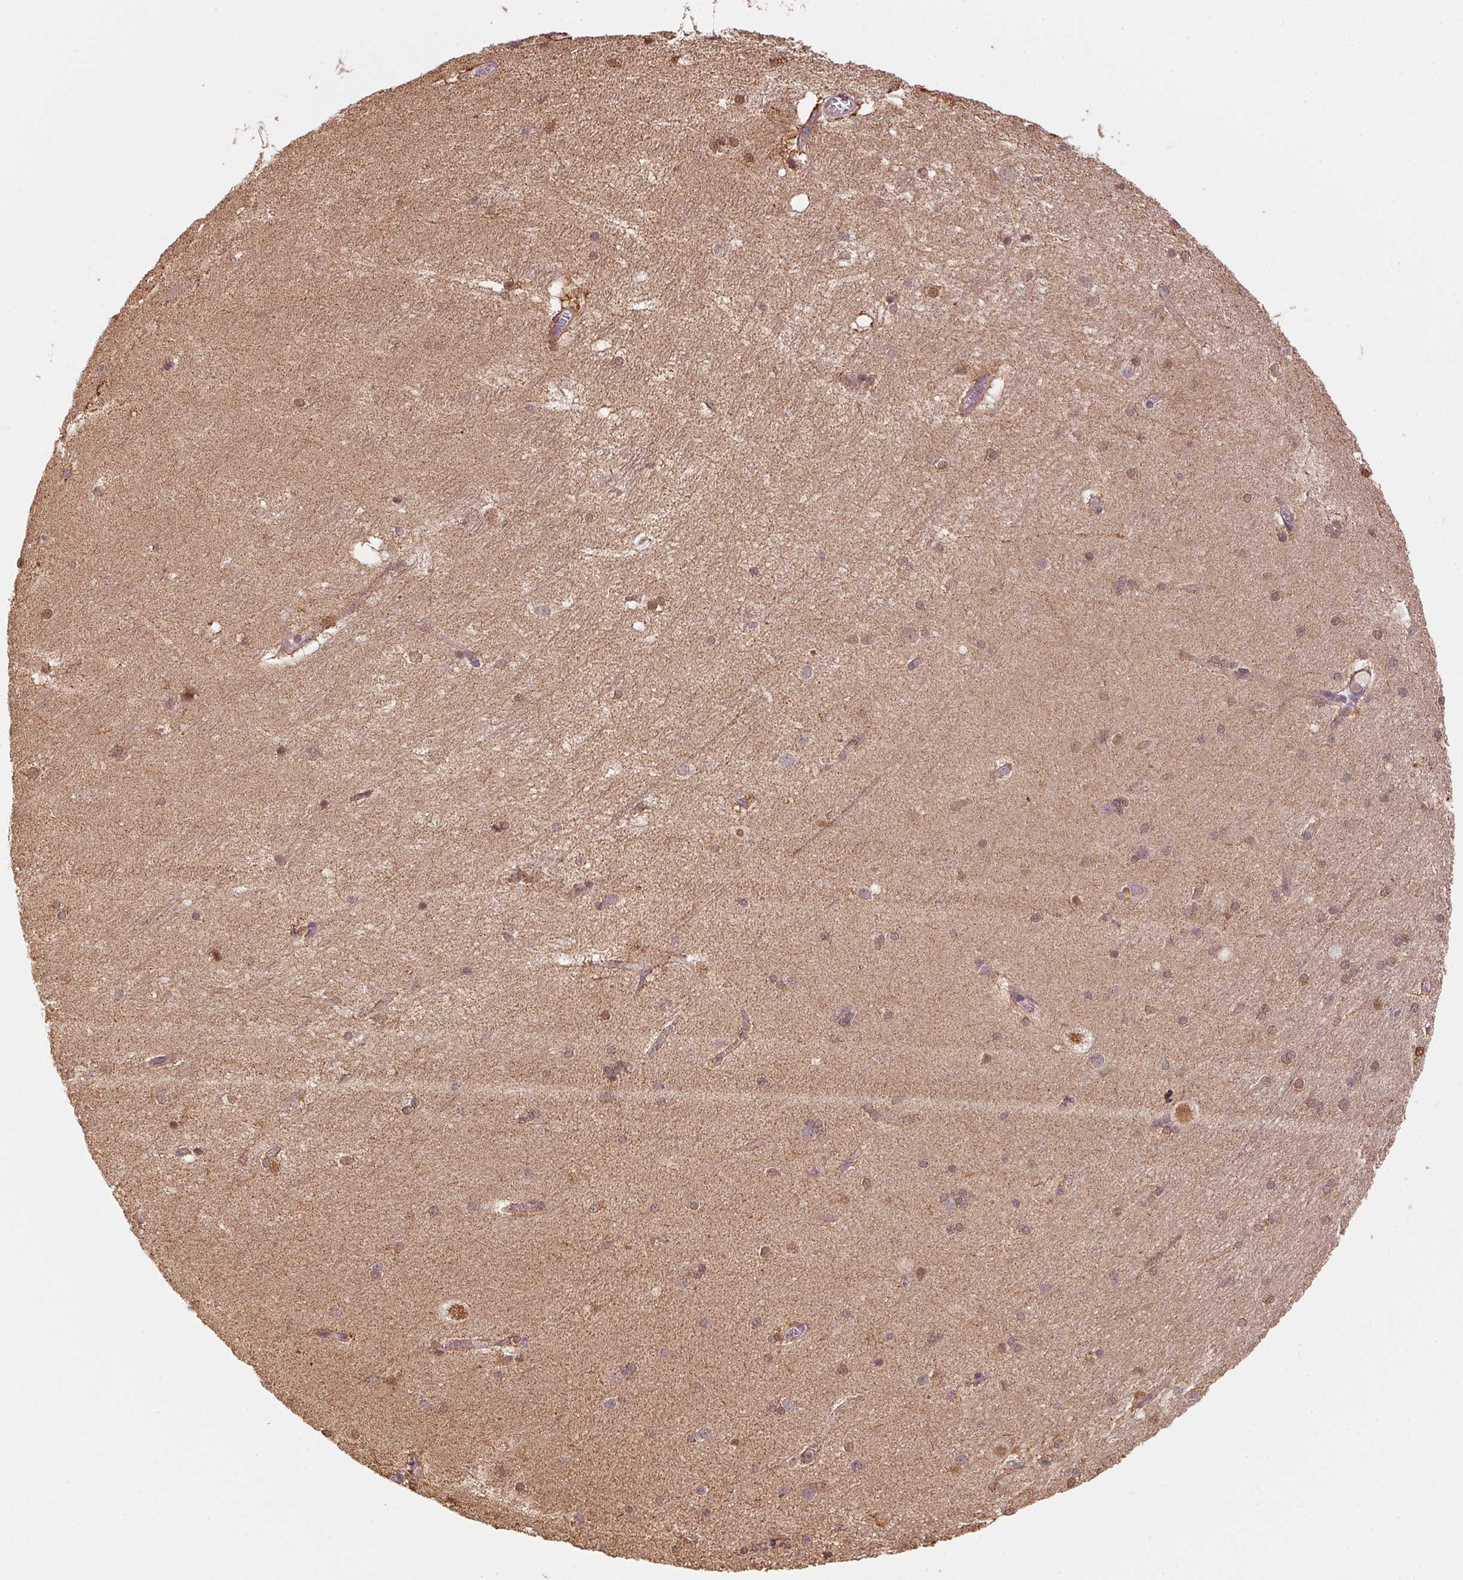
{"staining": {"intensity": "moderate", "quantity": "<25%", "location": "cytoplasmic/membranous"}, "tissue": "hippocampus", "cell_type": "Glial cells", "image_type": "normal", "snomed": [{"axis": "morphology", "description": "Normal tissue, NOS"}, {"axis": "topography", "description": "Cerebral cortex"}, {"axis": "topography", "description": "Hippocampus"}], "caption": "A low amount of moderate cytoplasmic/membranous positivity is present in approximately <25% of glial cells in normal hippocampus.", "gene": "ARHGAP6", "patient": {"sex": "female", "age": 19}}